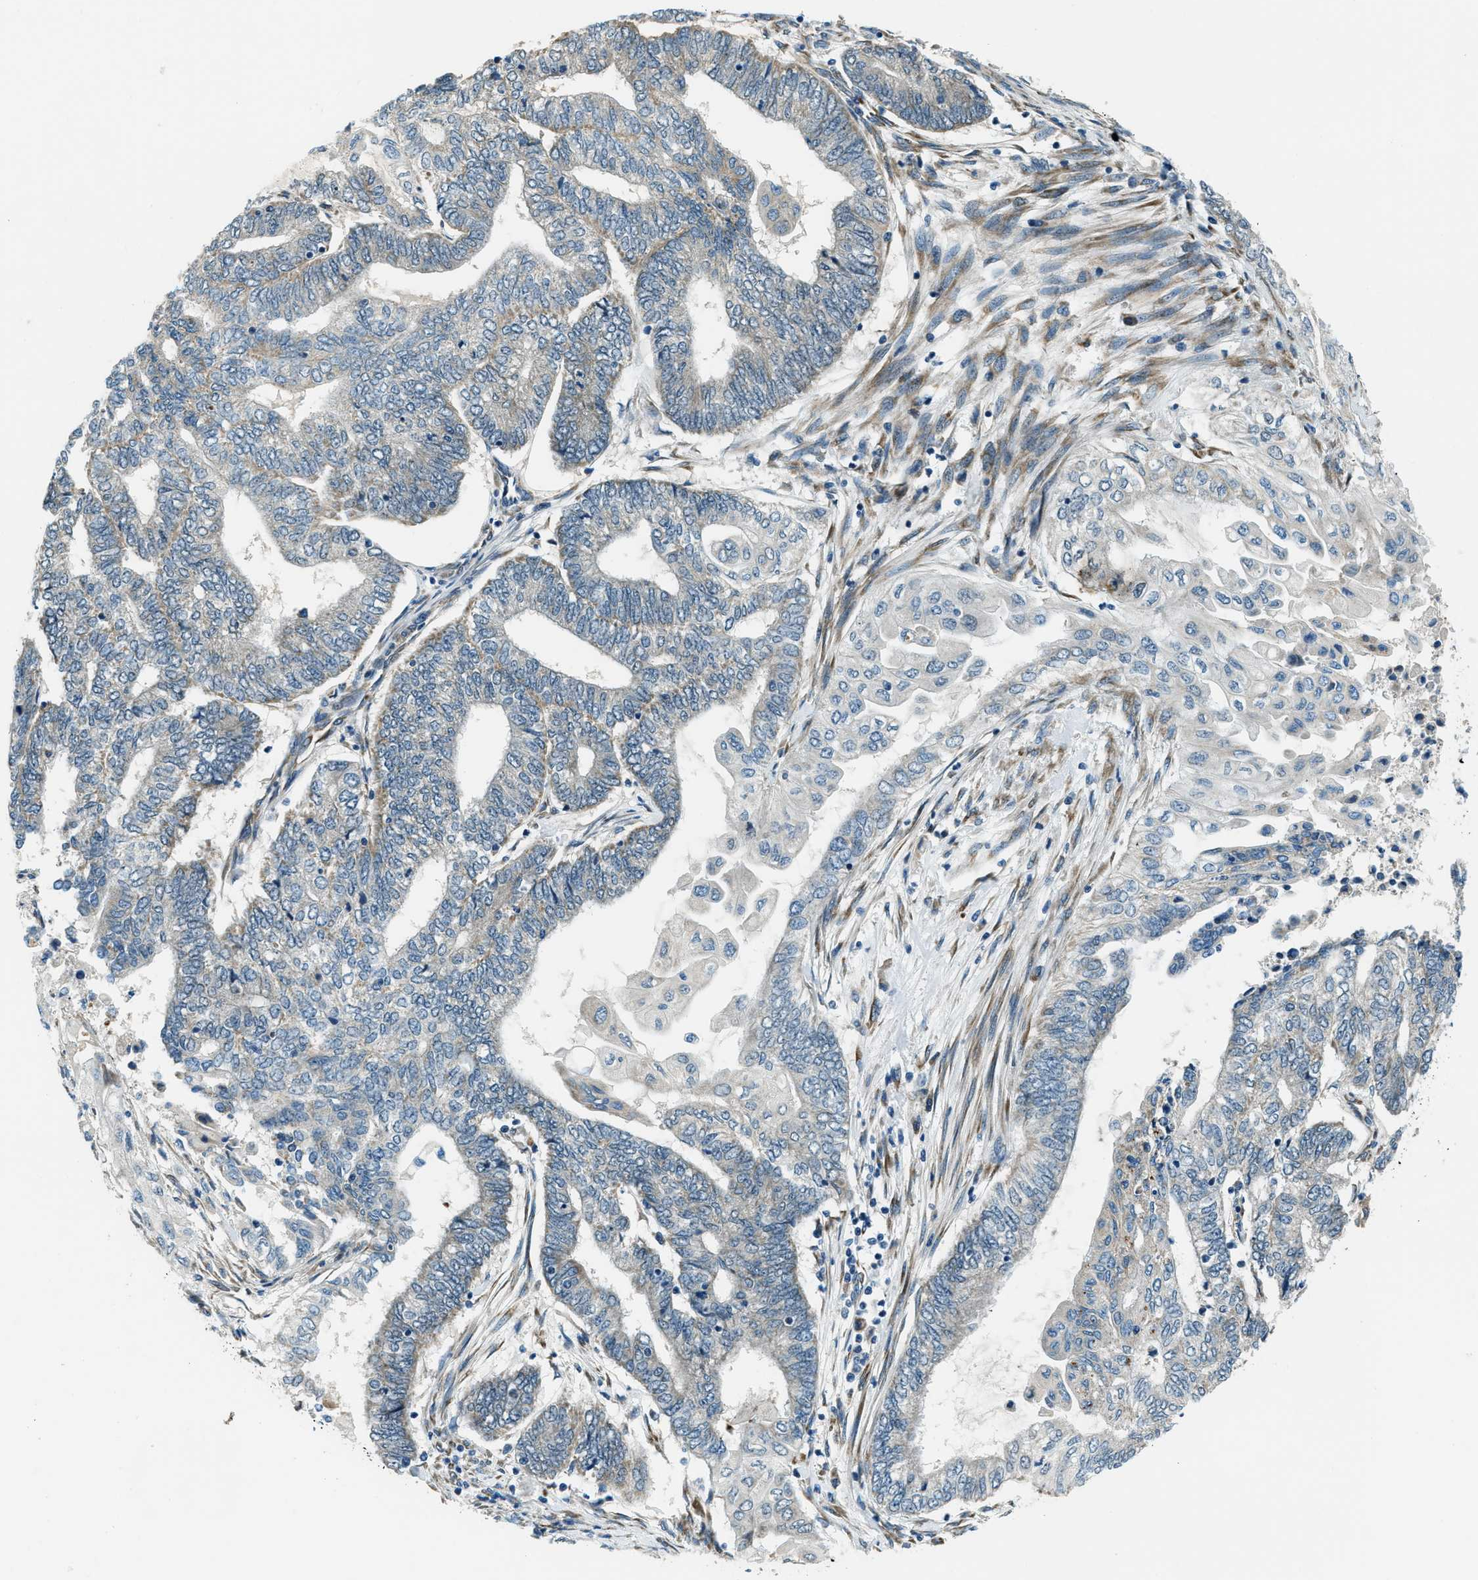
{"staining": {"intensity": "negative", "quantity": "none", "location": "none"}, "tissue": "endometrial cancer", "cell_type": "Tumor cells", "image_type": "cancer", "snomed": [{"axis": "morphology", "description": "Adenocarcinoma, NOS"}, {"axis": "topography", "description": "Uterus"}, {"axis": "topography", "description": "Endometrium"}], "caption": "A micrograph of adenocarcinoma (endometrial) stained for a protein demonstrates no brown staining in tumor cells.", "gene": "GINM1", "patient": {"sex": "female", "age": 70}}